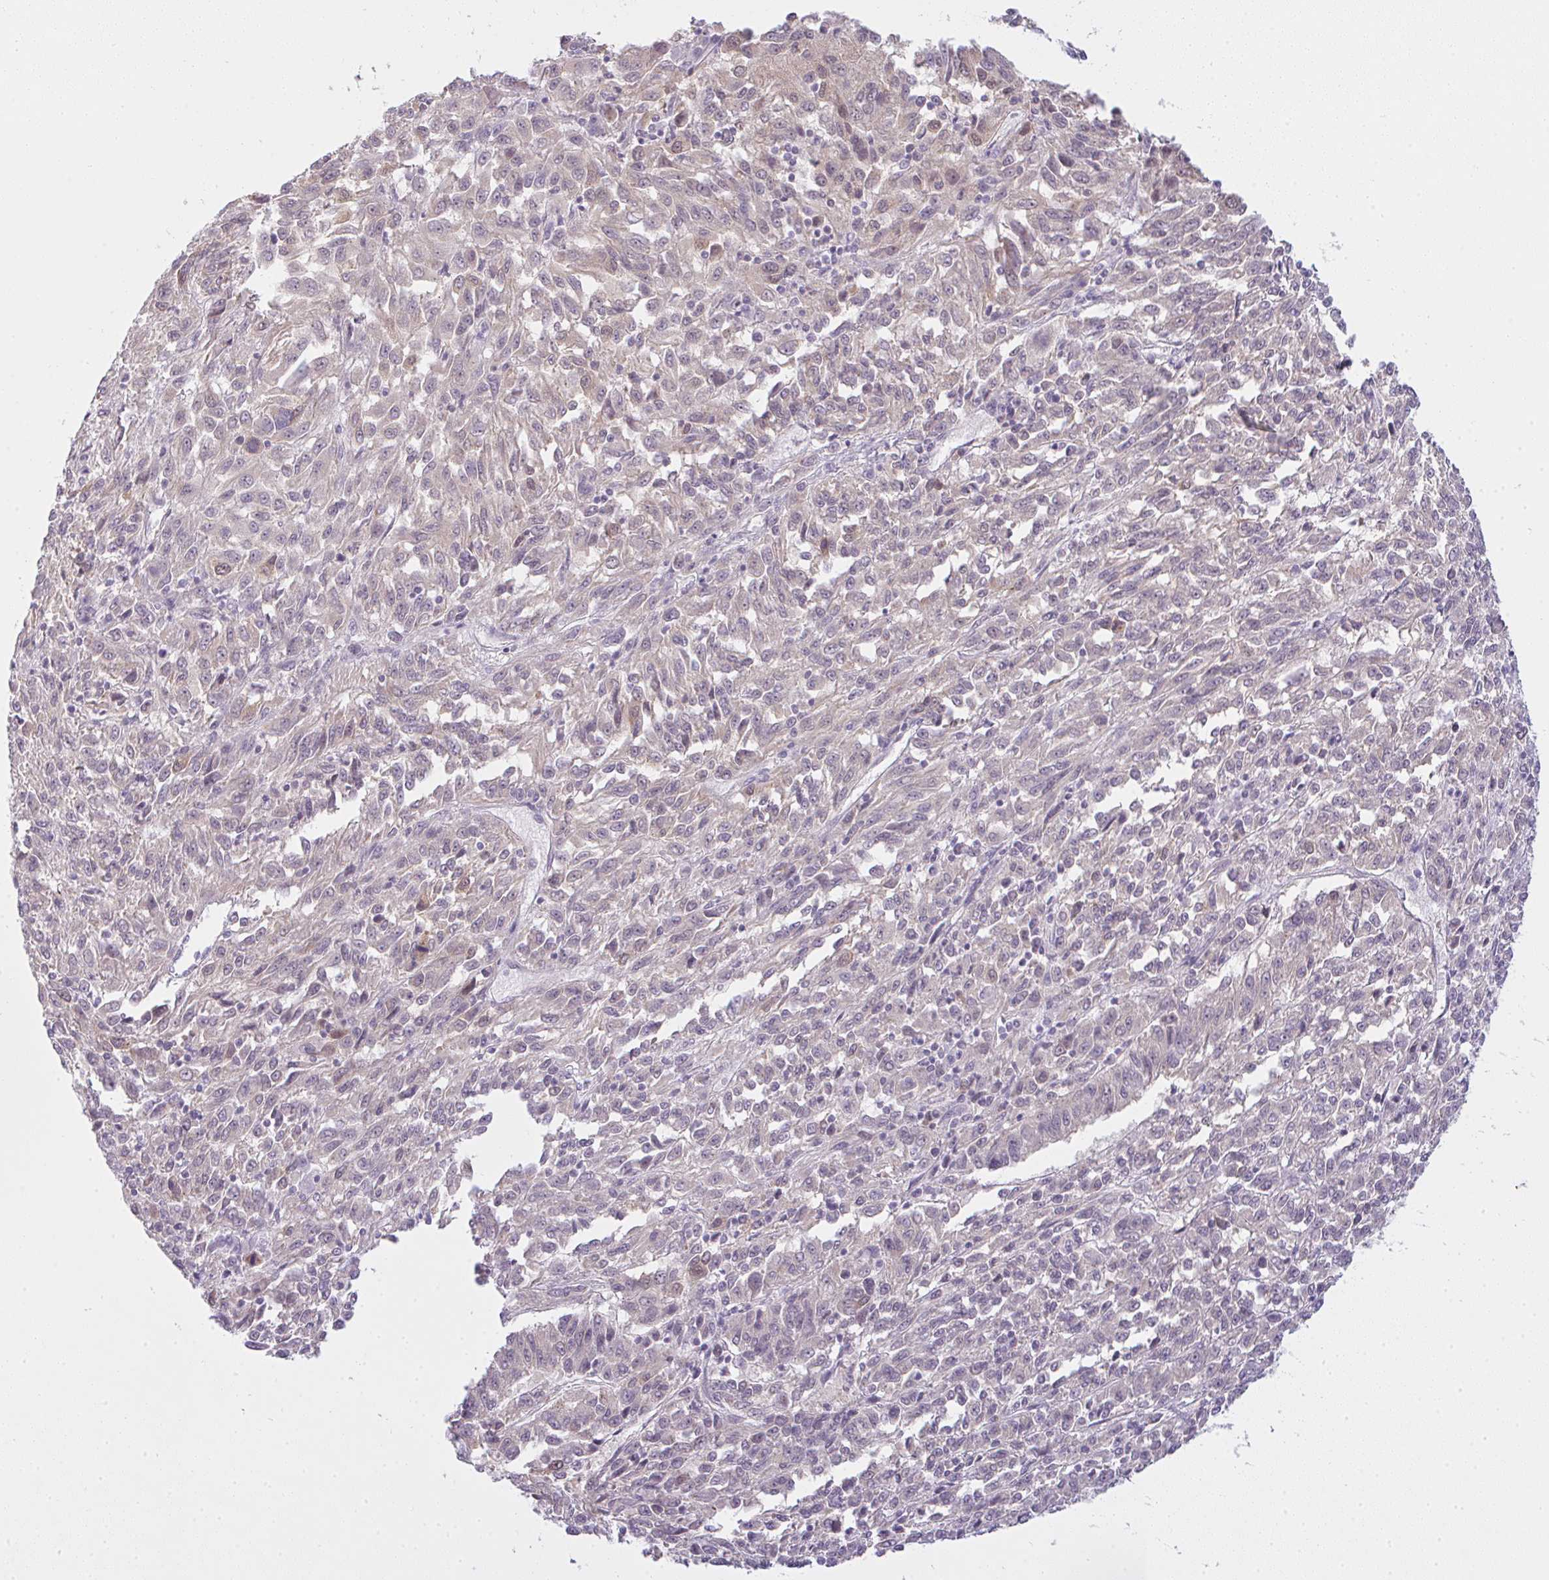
{"staining": {"intensity": "negative", "quantity": "none", "location": "none"}, "tissue": "melanoma", "cell_type": "Tumor cells", "image_type": "cancer", "snomed": [{"axis": "morphology", "description": "Malignant melanoma, Metastatic site"}, {"axis": "topography", "description": "Lung"}], "caption": "There is no significant staining in tumor cells of malignant melanoma (metastatic site).", "gene": "CSE1L", "patient": {"sex": "male", "age": 64}}